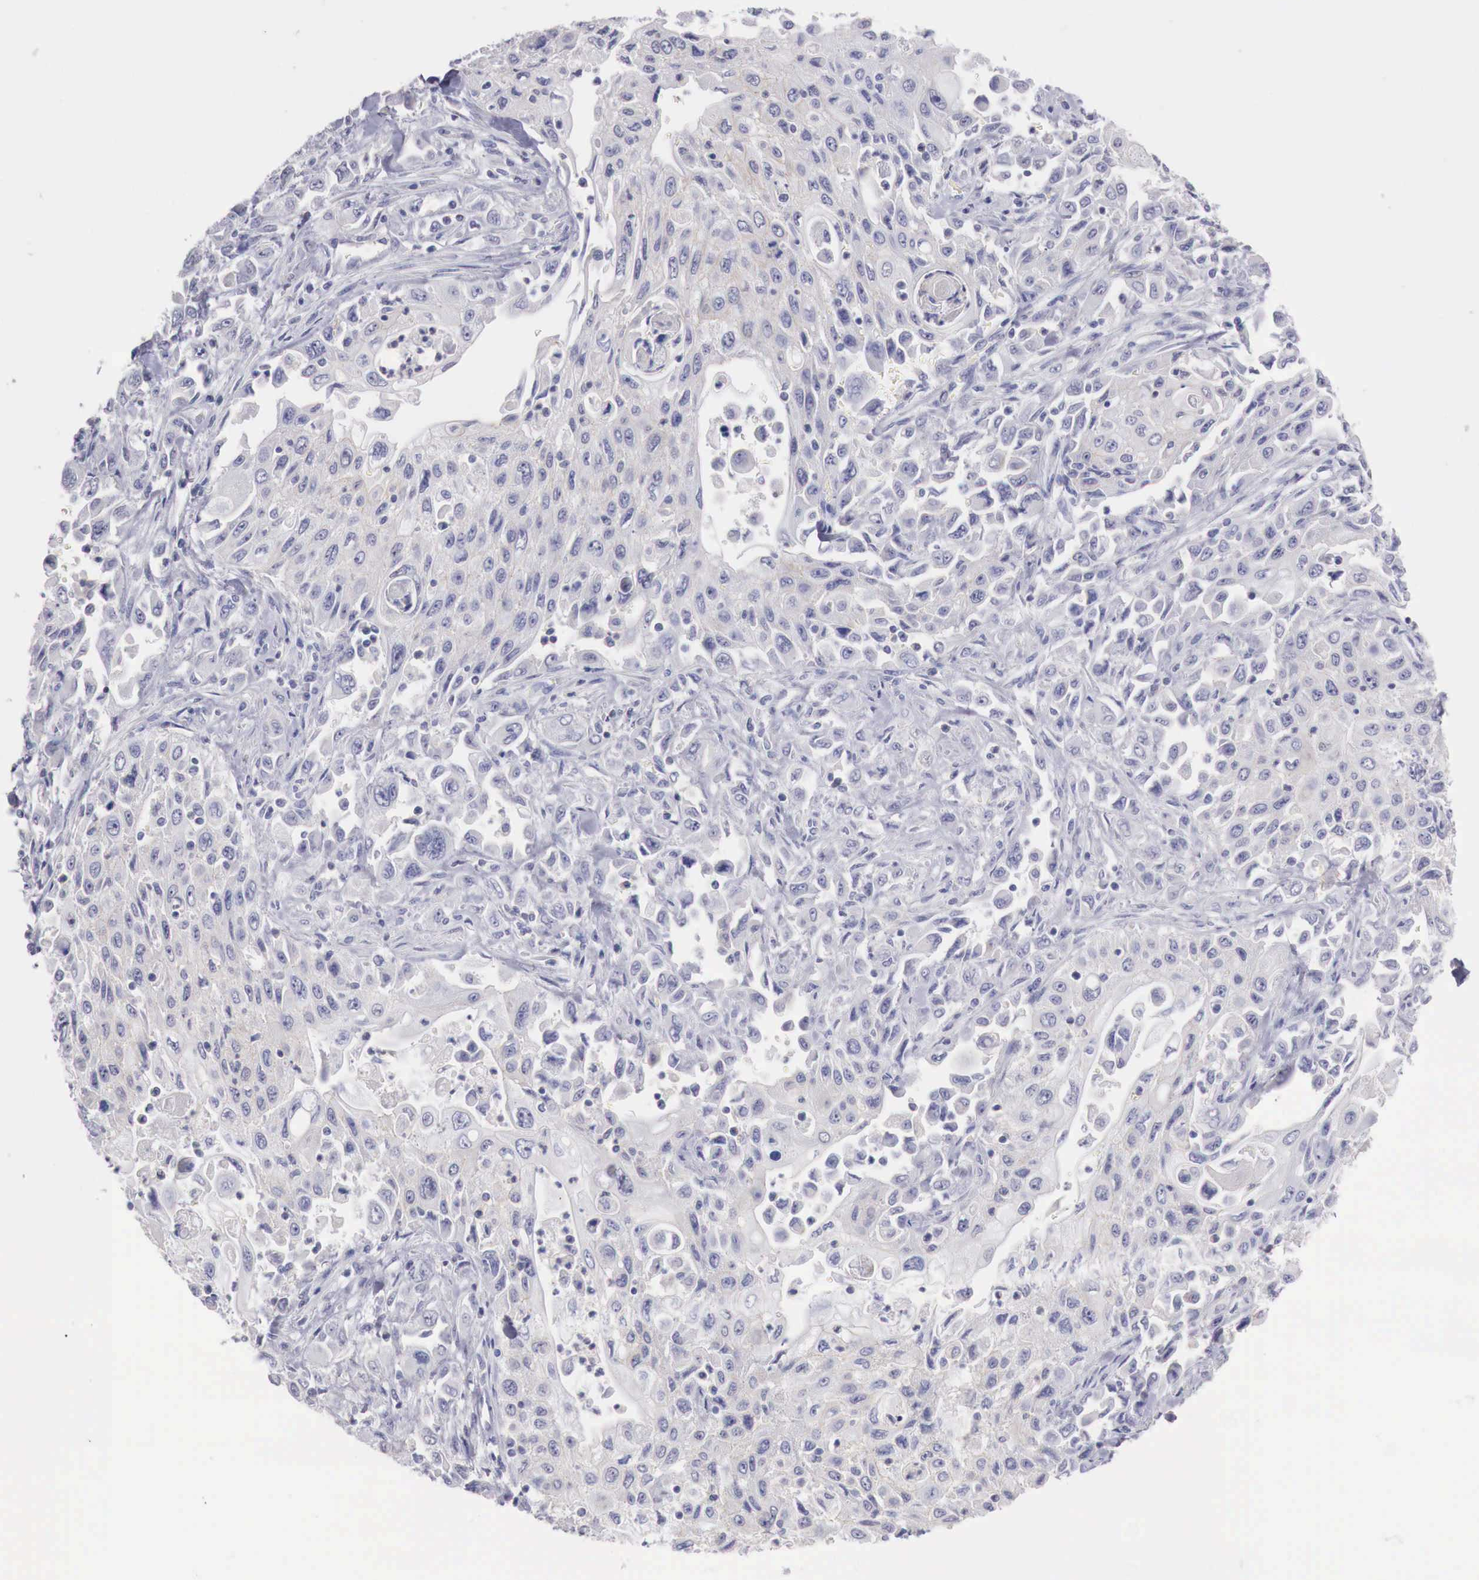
{"staining": {"intensity": "negative", "quantity": "none", "location": "none"}, "tissue": "pancreatic cancer", "cell_type": "Tumor cells", "image_type": "cancer", "snomed": [{"axis": "morphology", "description": "Adenocarcinoma, NOS"}, {"axis": "topography", "description": "Pancreas"}], "caption": "Pancreatic cancer was stained to show a protein in brown. There is no significant expression in tumor cells.", "gene": "TRIM13", "patient": {"sex": "male", "age": 70}}